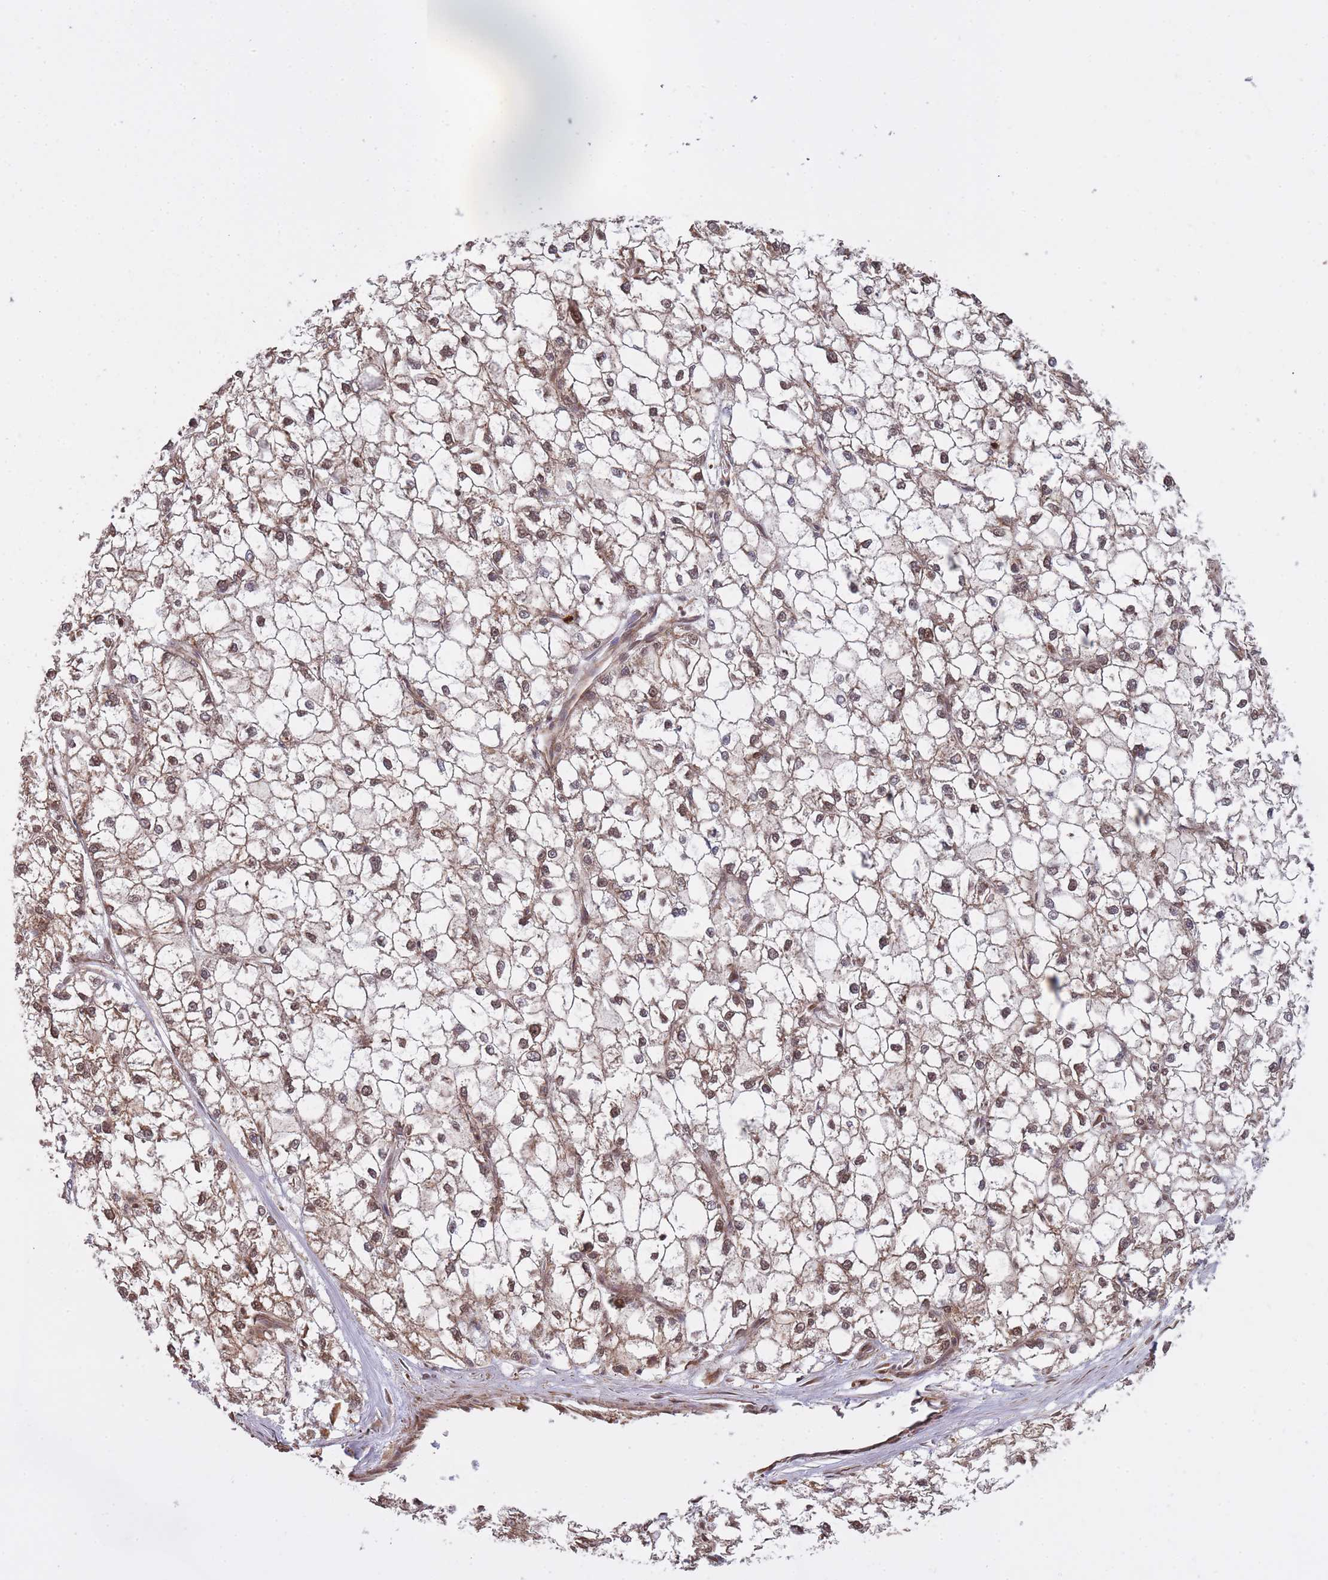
{"staining": {"intensity": "moderate", "quantity": ">75%", "location": "cytoplasmic/membranous,nuclear"}, "tissue": "liver cancer", "cell_type": "Tumor cells", "image_type": "cancer", "snomed": [{"axis": "morphology", "description": "Carcinoma, Hepatocellular, NOS"}, {"axis": "topography", "description": "Liver"}], "caption": "Protein staining displays moderate cytoplasmic/membranous and nuclear staining in about >75% of tumor cells in liver cancer. (DAB = brown stain, brightfield microscopy at high magnification).", "gene": "ARL13B", "patient": {"sex": "female", "age": 43}}